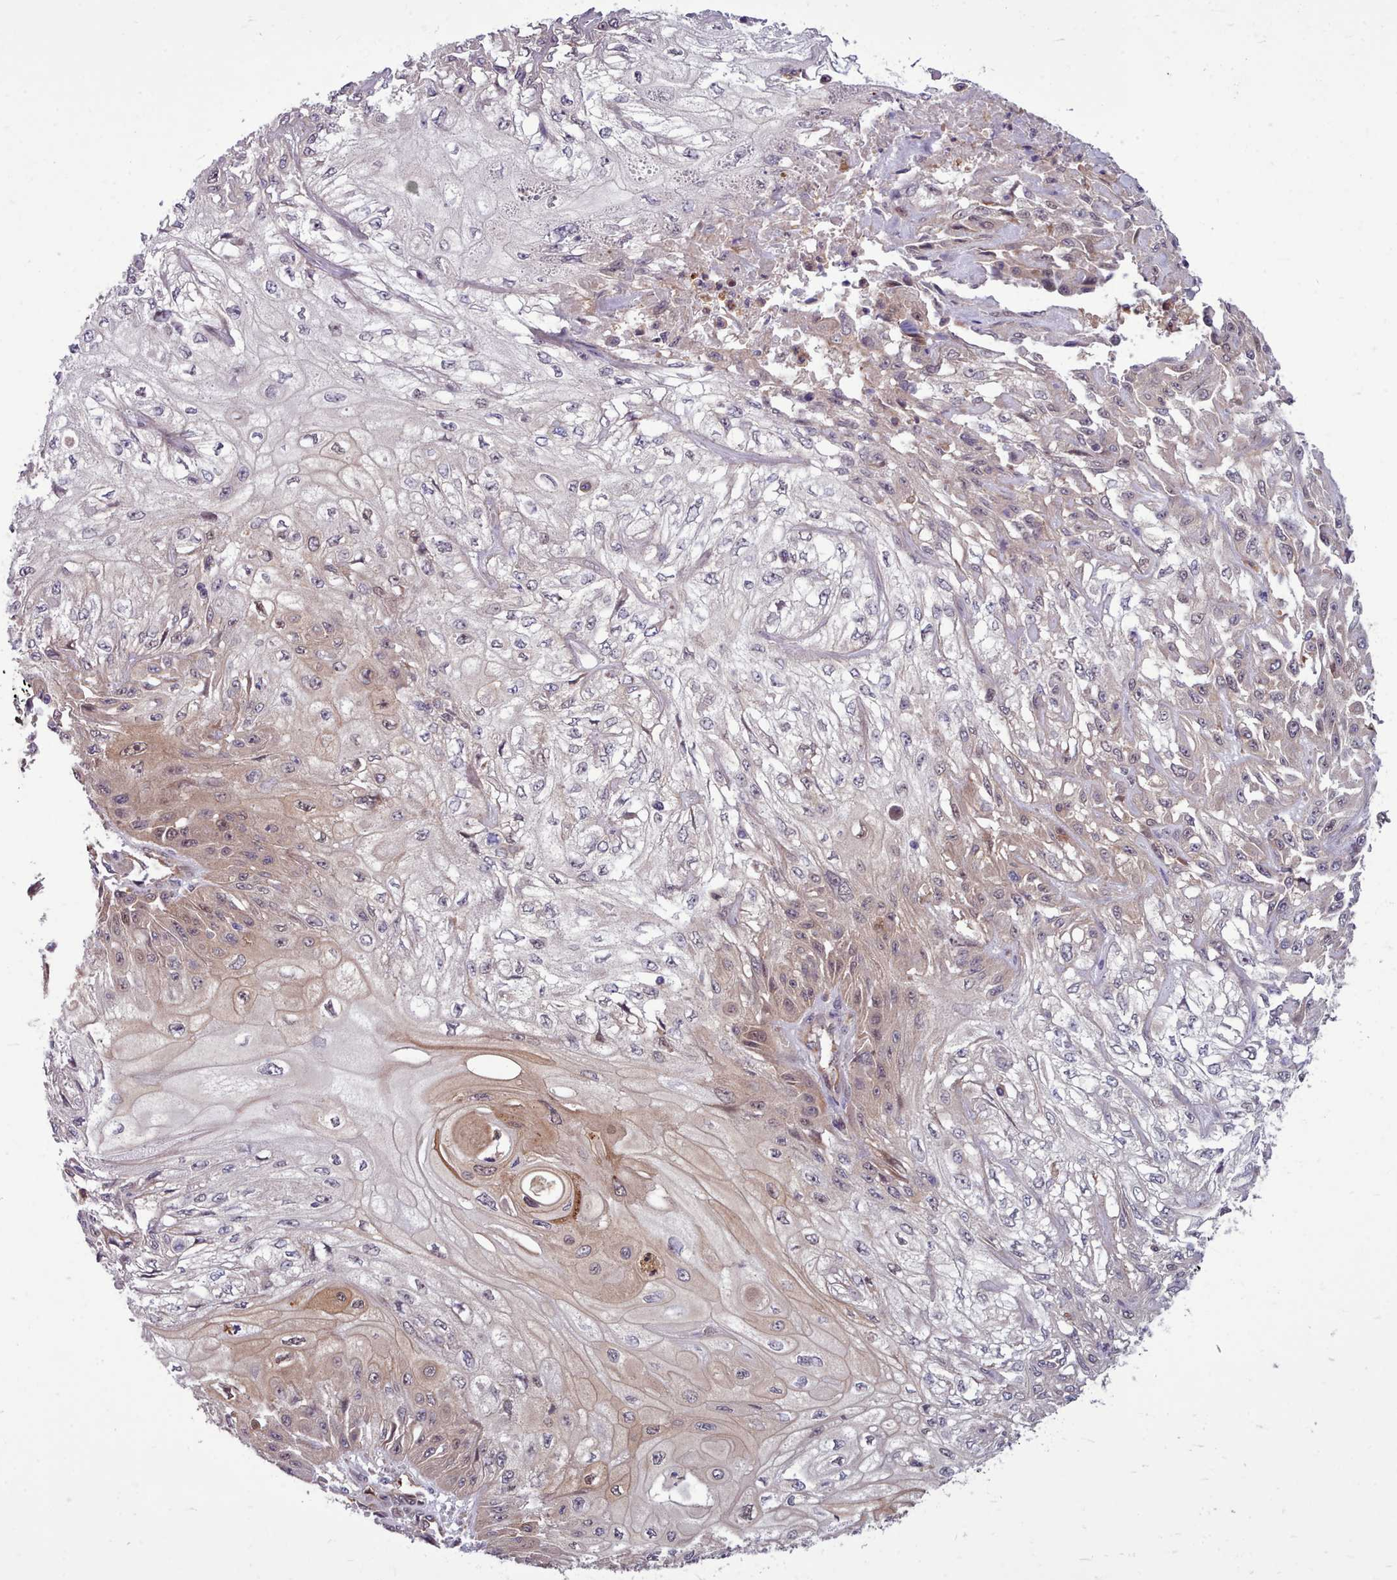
{"staining": {"intensity": "weak", "quantity": "<25%", "location": "cytoplasmic/membranous"}, "tissue": "skin cancer", "cell_type": "Tumor cells", "image_type": "cancer", "snomed": [{"axis": "morphology", "description": "Squamous cell carcinoma, NOS"}, {"axis": "morphology", "description": "Squamous cell carcinoma, metastatic, NOS"}, {"axis": "topography", "description": "Skin"}, {"axis": "topography", "description": "Lymph node"}], "caption": "There is no significant expression in tumor cells of skin cancer.", "gene": "AHCY", "patient": {"sex": "male", "age": 75}}